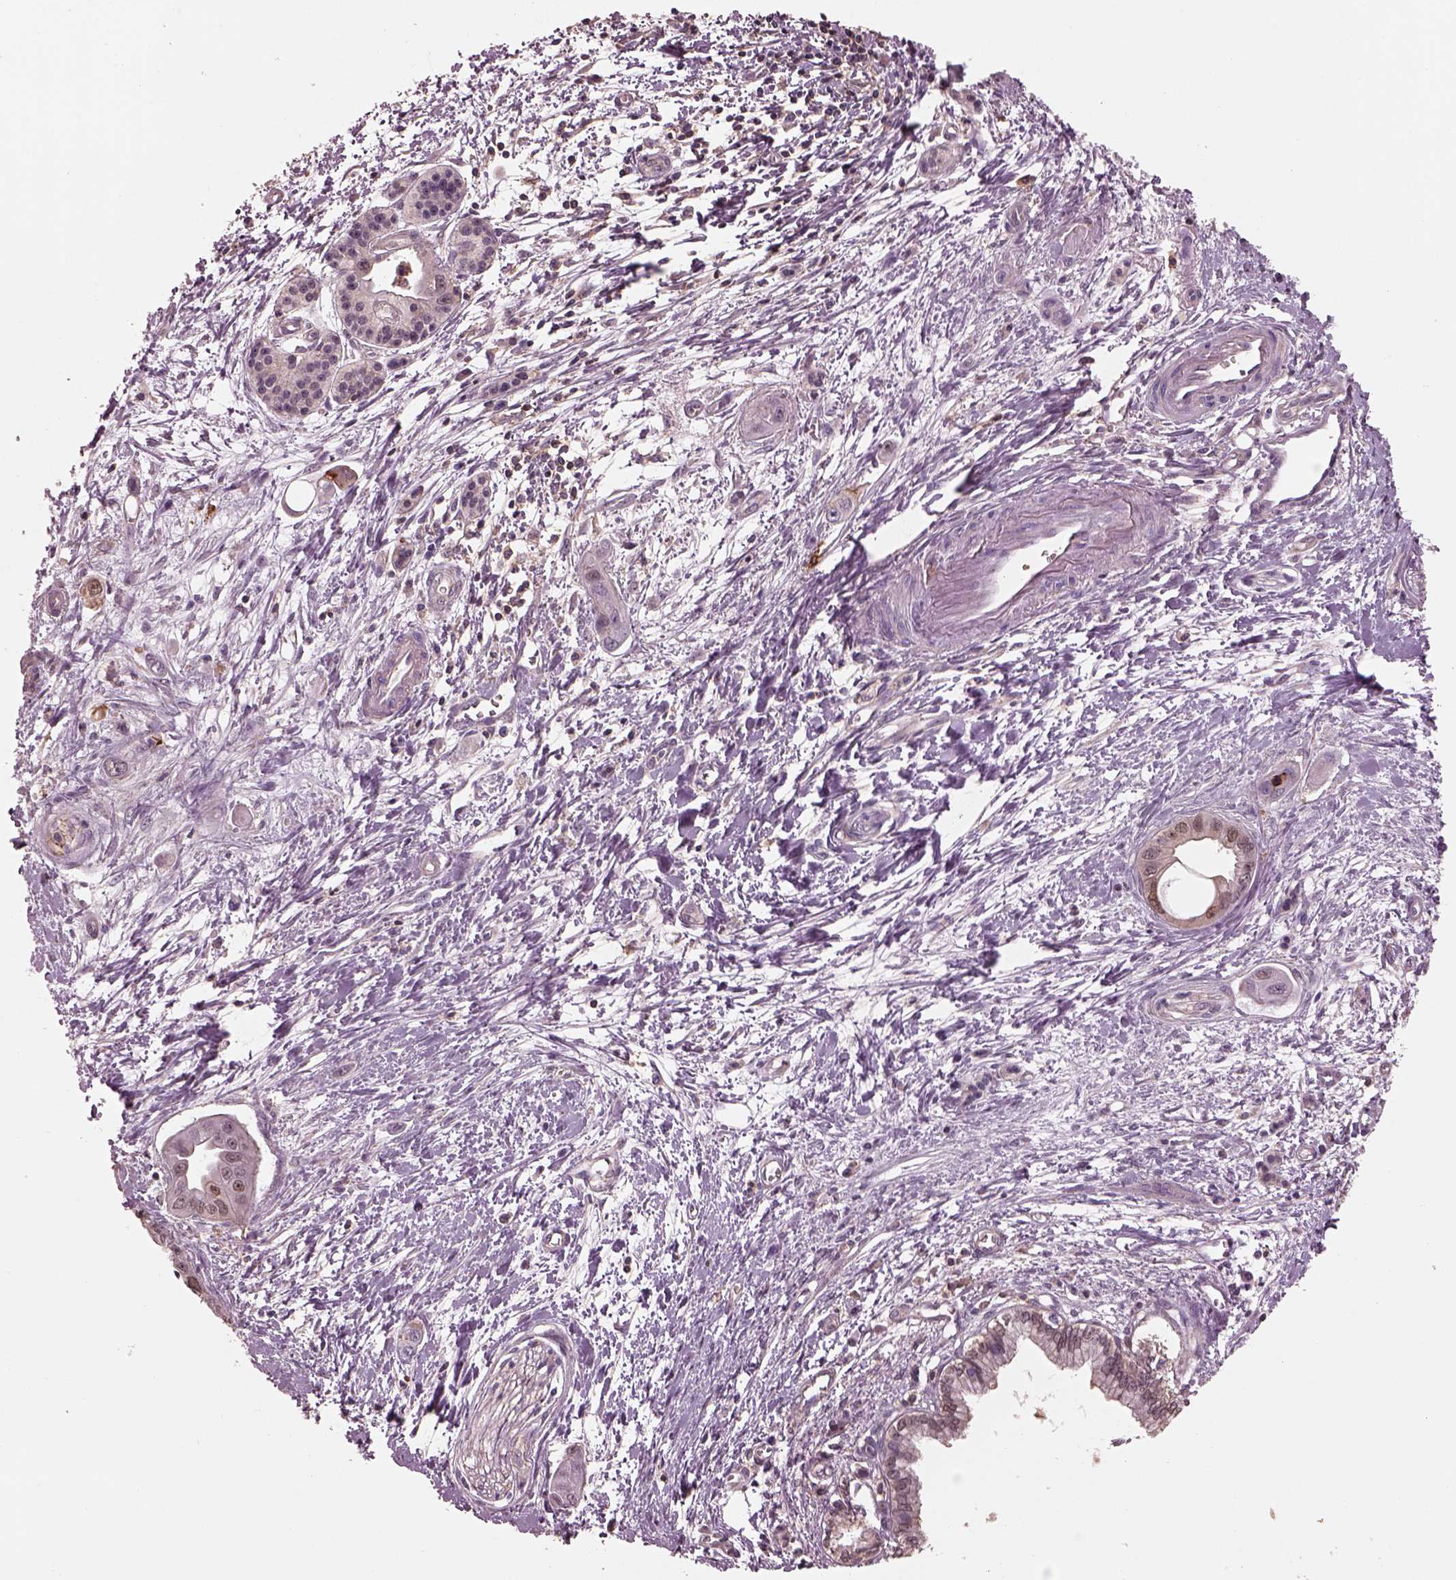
{"staining": {"intensity": "weak", "quantity": "<25%", "location": "nuclear"}, "tissue": "pancreatic cancer", "cell_type": "Tumor cells", "image_type": "cancer", "snomed": [{"axis": "morphology", "description": "Adenocarcinoma, NOS"}, {"axis": "topography", "description": "Pancreas"}], "caption": "Immunohistochemistry (IHC) of human pancreatic adenocarcinoma shows no positivity in tumor cells.", "gene": "SRI", "patient": {"sex": "male", "age": 60}}